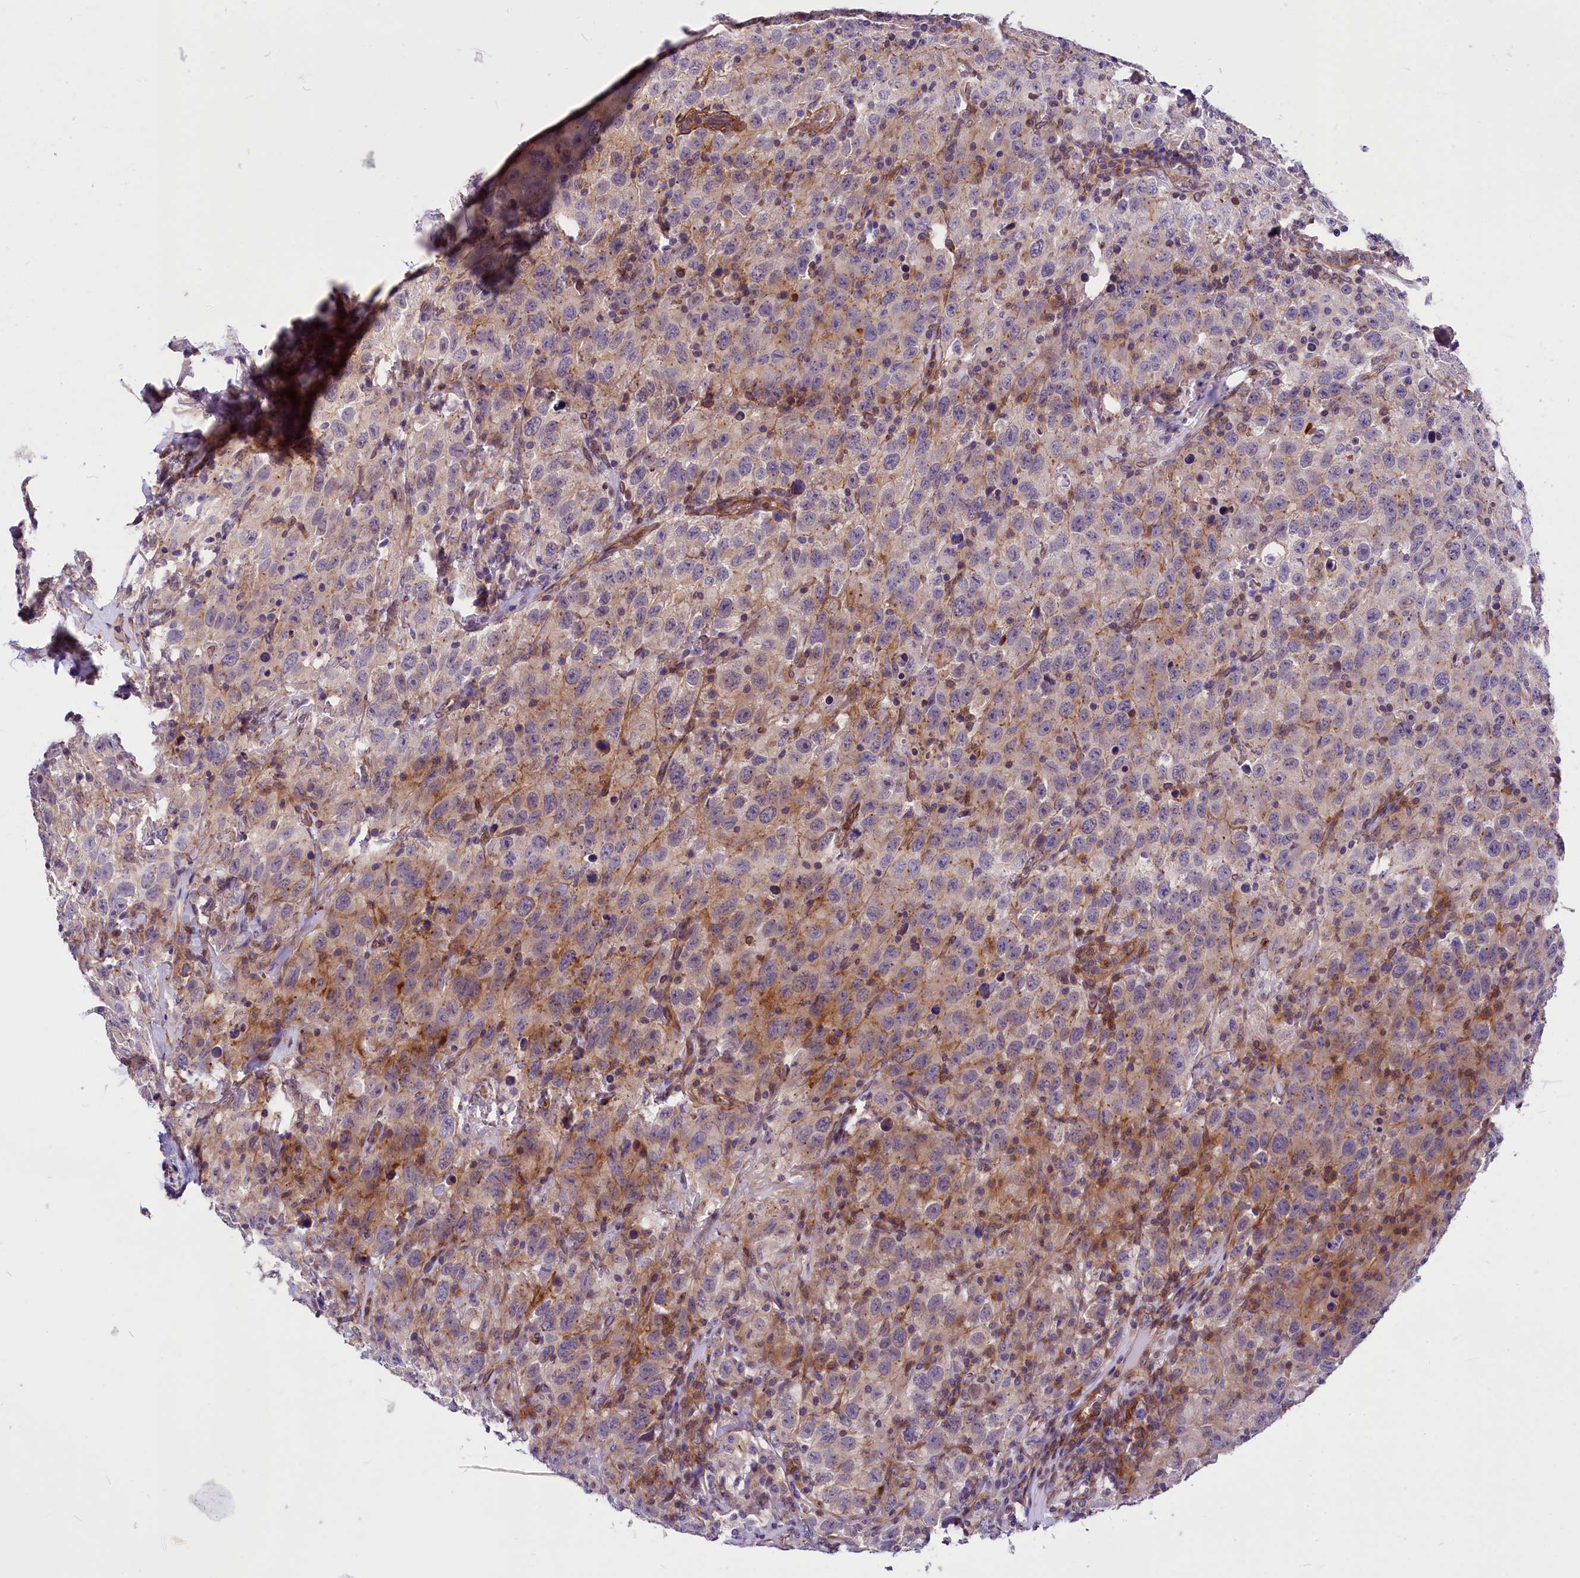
{"staining": {"intensity": "moderate", "quantity": "<25%", "location": "cytoplasmic/membranous"}, "tissue": "testis cancer", "cell_type": "Tumor cells", "image_type": "cancer", "snomed": [{"axis": "morphology", "description": "Seminoma, NOS"}, {"axis": "topography", "description": "Testis"}], "caption": "The image reveals a brown stain indicating the presence of a protein in the cytoplasmic/membranous of tumor cells in testis seminoma.", "gene": "MED20", "patient": {"sex": "male", "age": 65}}